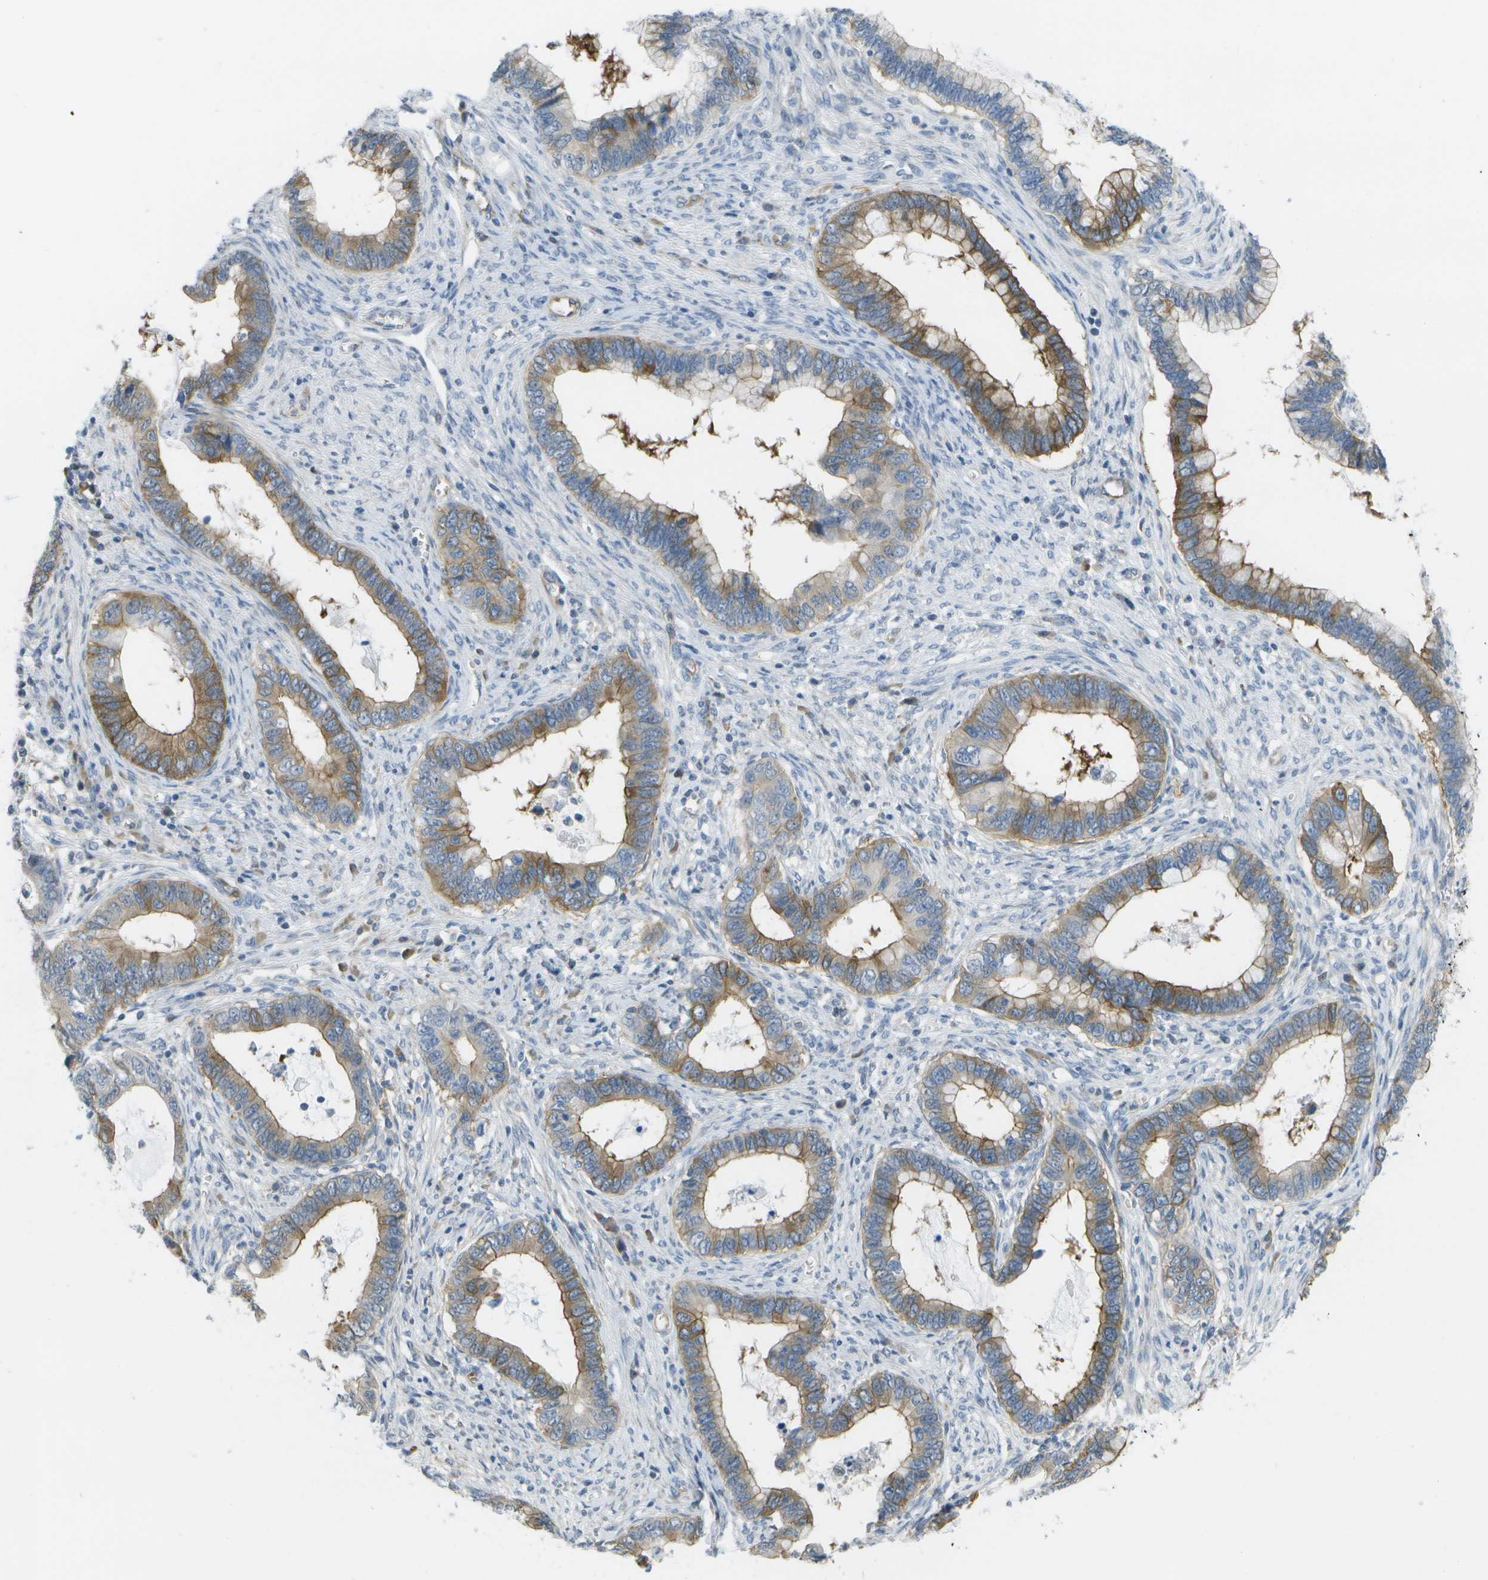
{"staining": {"intensity": "moderate", "quantity": ">75%", "location": "cytoplasmic/membranous"}, "tissue": "cervical cancer", "cell_type": "Tumor cells", "image_type": "cancer", "snomed": [{"axis": "morphology", "description": "Adenocarcinoma, NOS"}, {"axis": "topography", "description": "Cervix"}], "caption": "Protein staining exhibits moderate cytoplasmic/membranous positivity in about >75% of tumor cells in cervical adenocarcinoma.", "gene": "MARCHF8", "patient": {"sex": "female", "age": 44}}